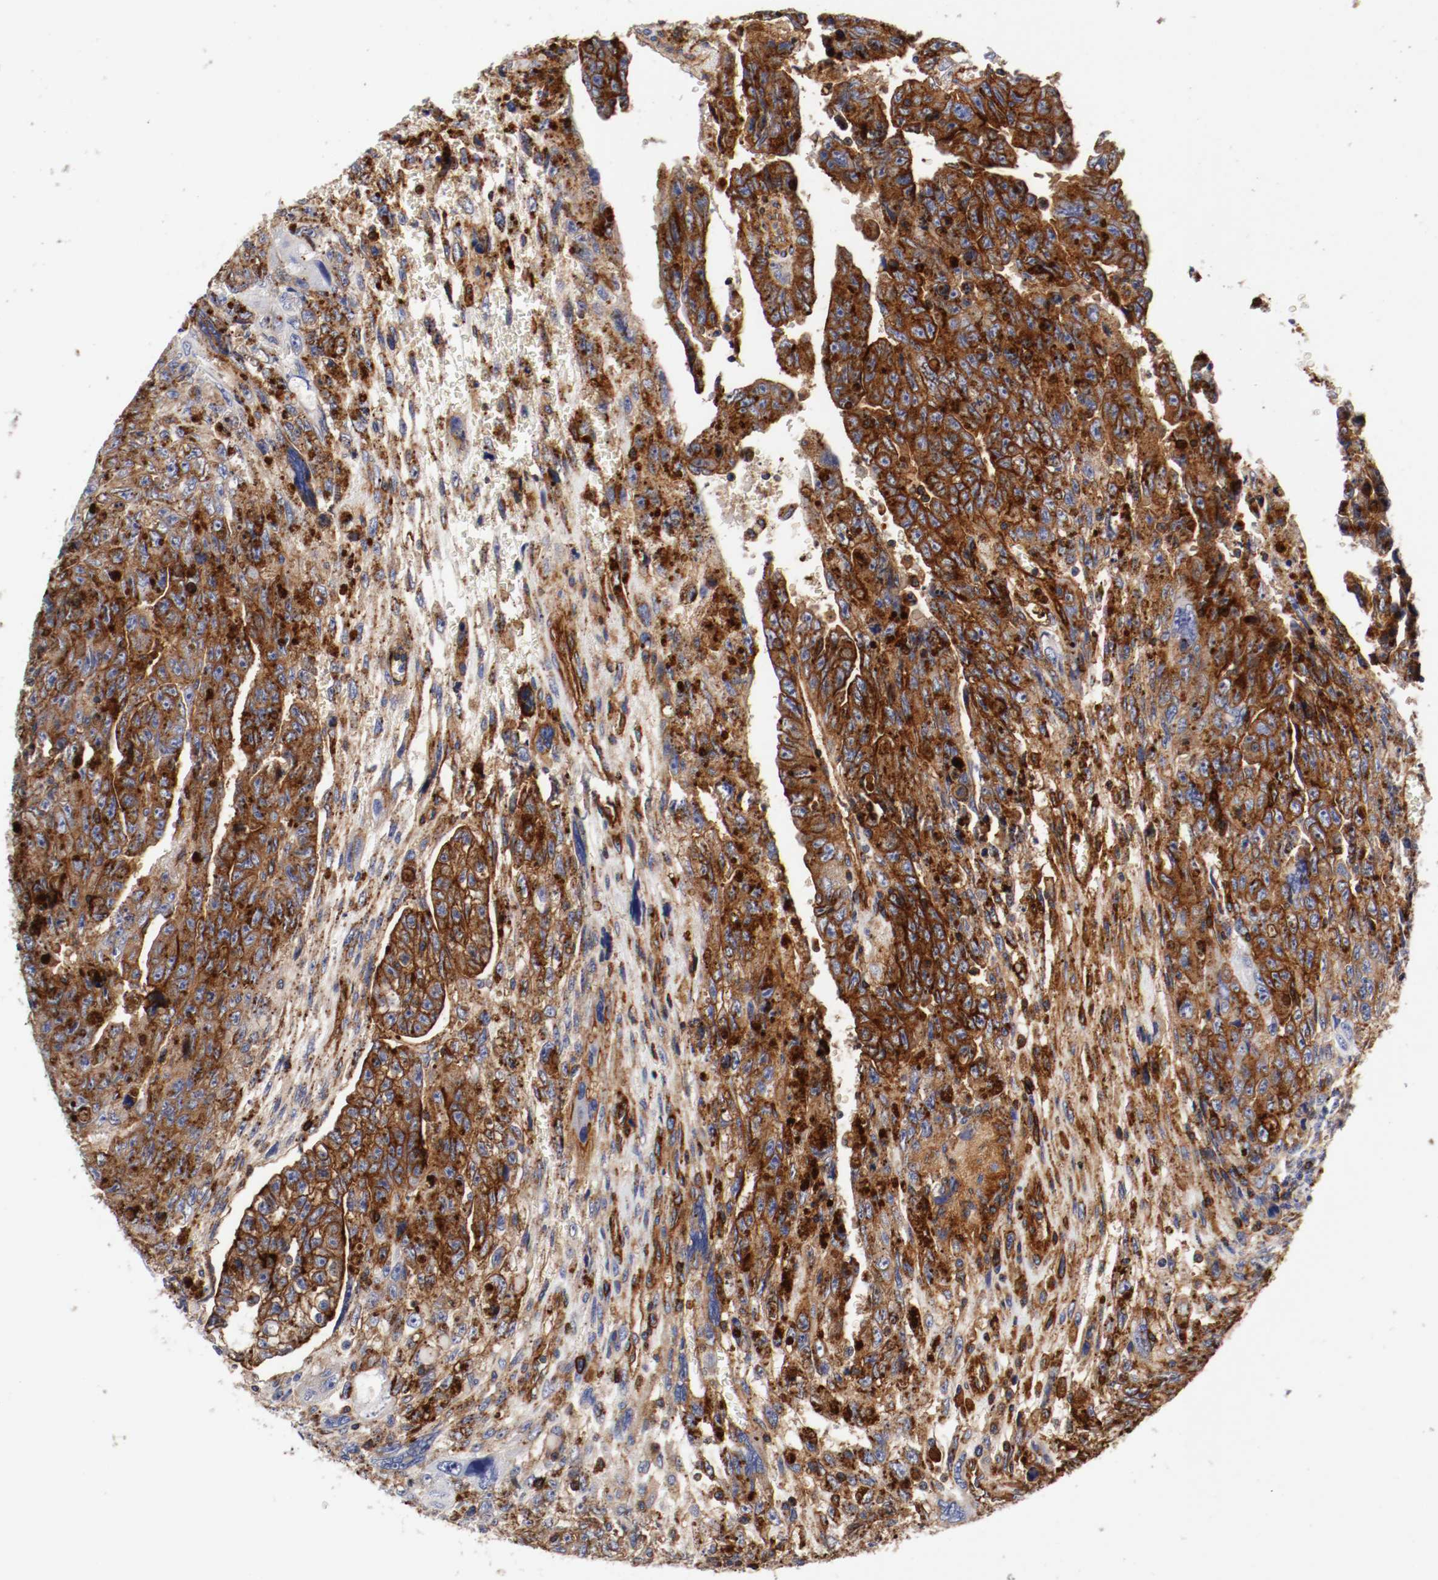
{"staining": {"intensity": "strong", "quantity": ">75%", "location": "cytoplasmic/membranous"}, "tissue": "testis cancer", "cell_type": "Tumor cells", "image_type": "cancer", "snomed": [{"axis": "morphology", "description": "Carcinoma, Embryonal, NOS"}, {"axis": "topography", "description": "Testis"}], "caption": "Testis cancer stained for a protein reveals strong cytoplasmic/membranous positivity in tumor cells.", "gene": "IFITM1", "patient": {"sex": "male", "age": 28}}